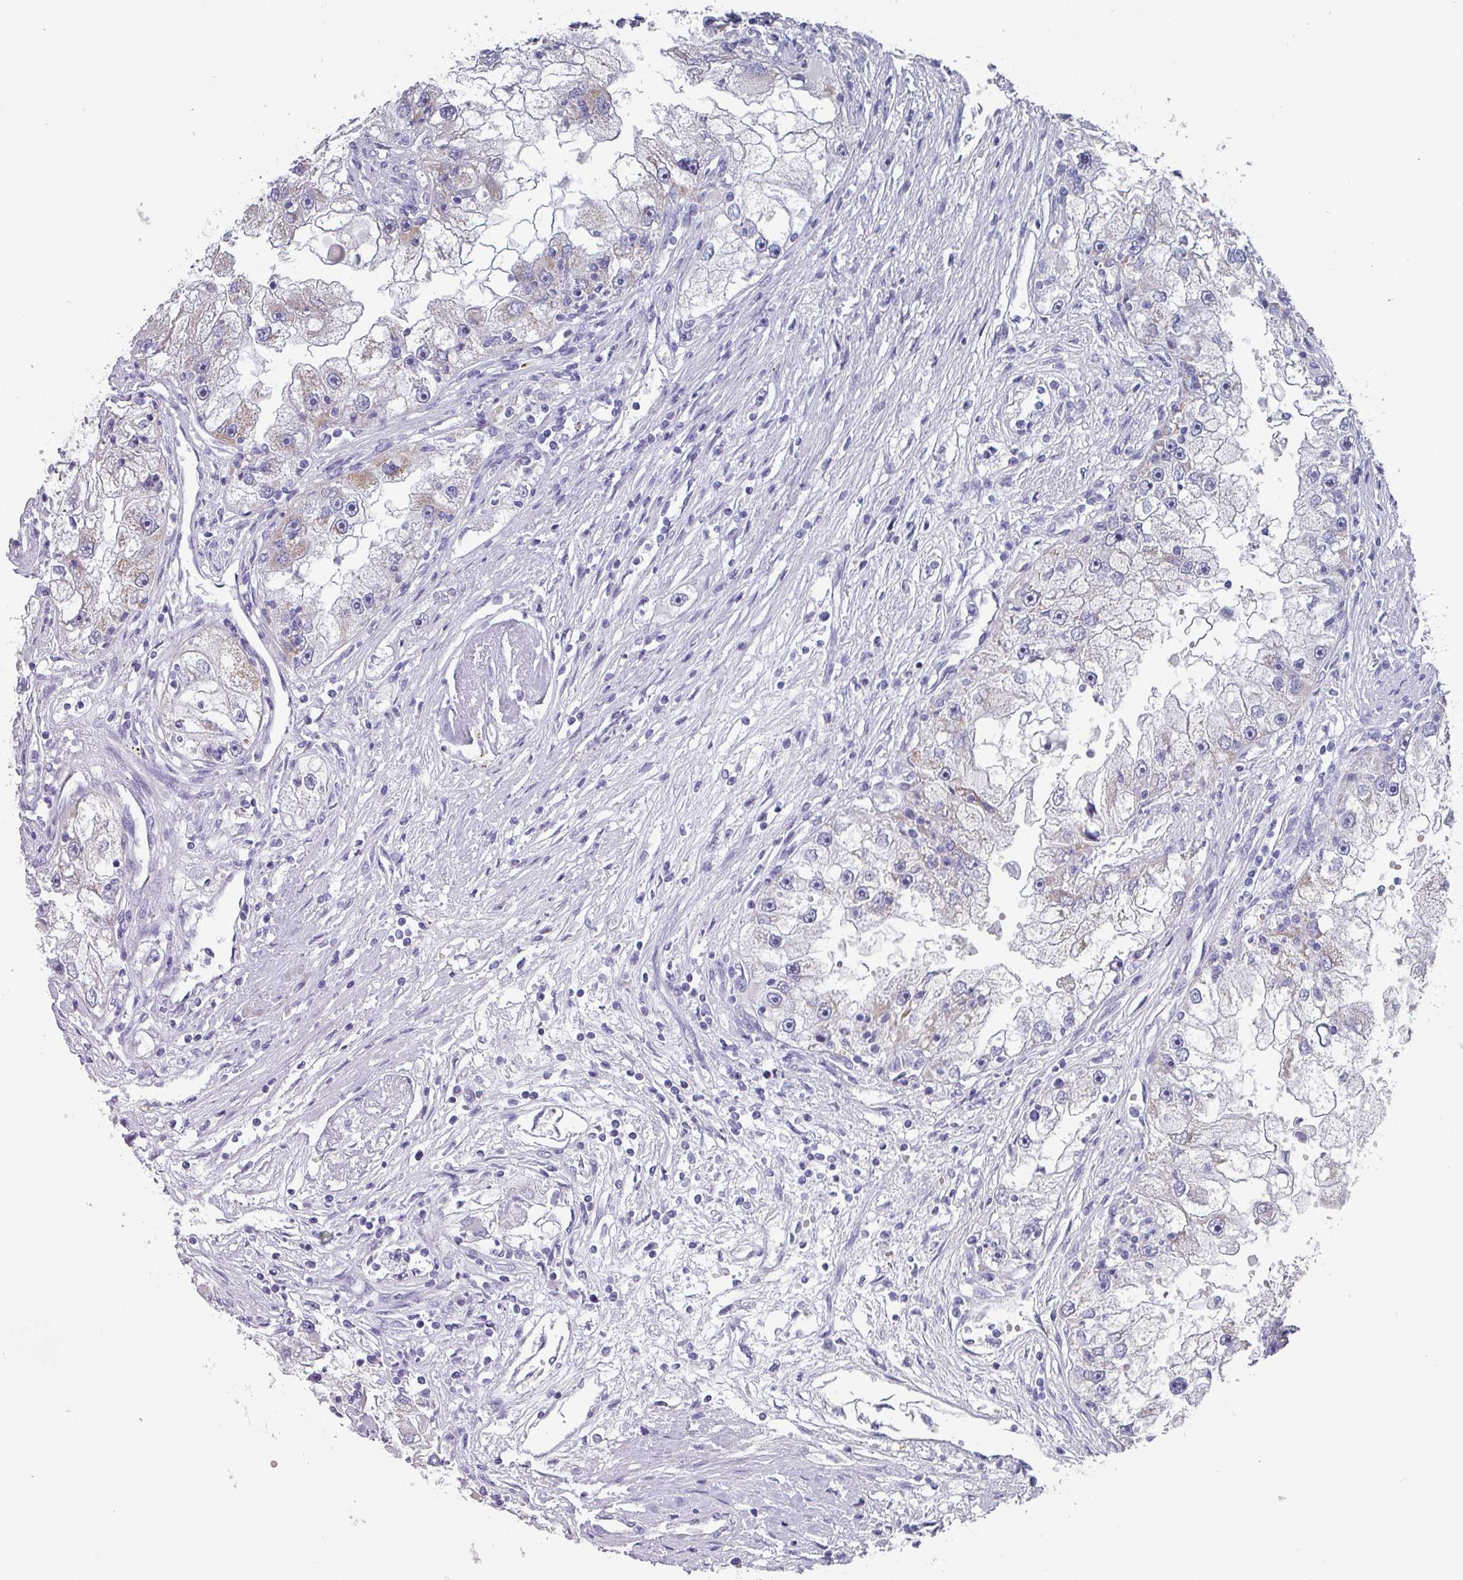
{"staining": {"intensity": "negative", "quantity": "none", "location": "none"}, "tissue": "renal cancer", "cell_type": "Tumor cells", "image_type": "cancer", "snomed": [{"axis": "morphology", "description": "Adenocarcinoma, NOS"}, {"axis": "topography", "description": "Kidney"}], "caption": "Immunohistochemistry (IHC) histopathology image of human adenocarcinoma (renal) stained for a protein (brown), which displays no expression in tumor cells.", "gene": "DEFB115", "patient": {"sex": "male", "age": 63}}